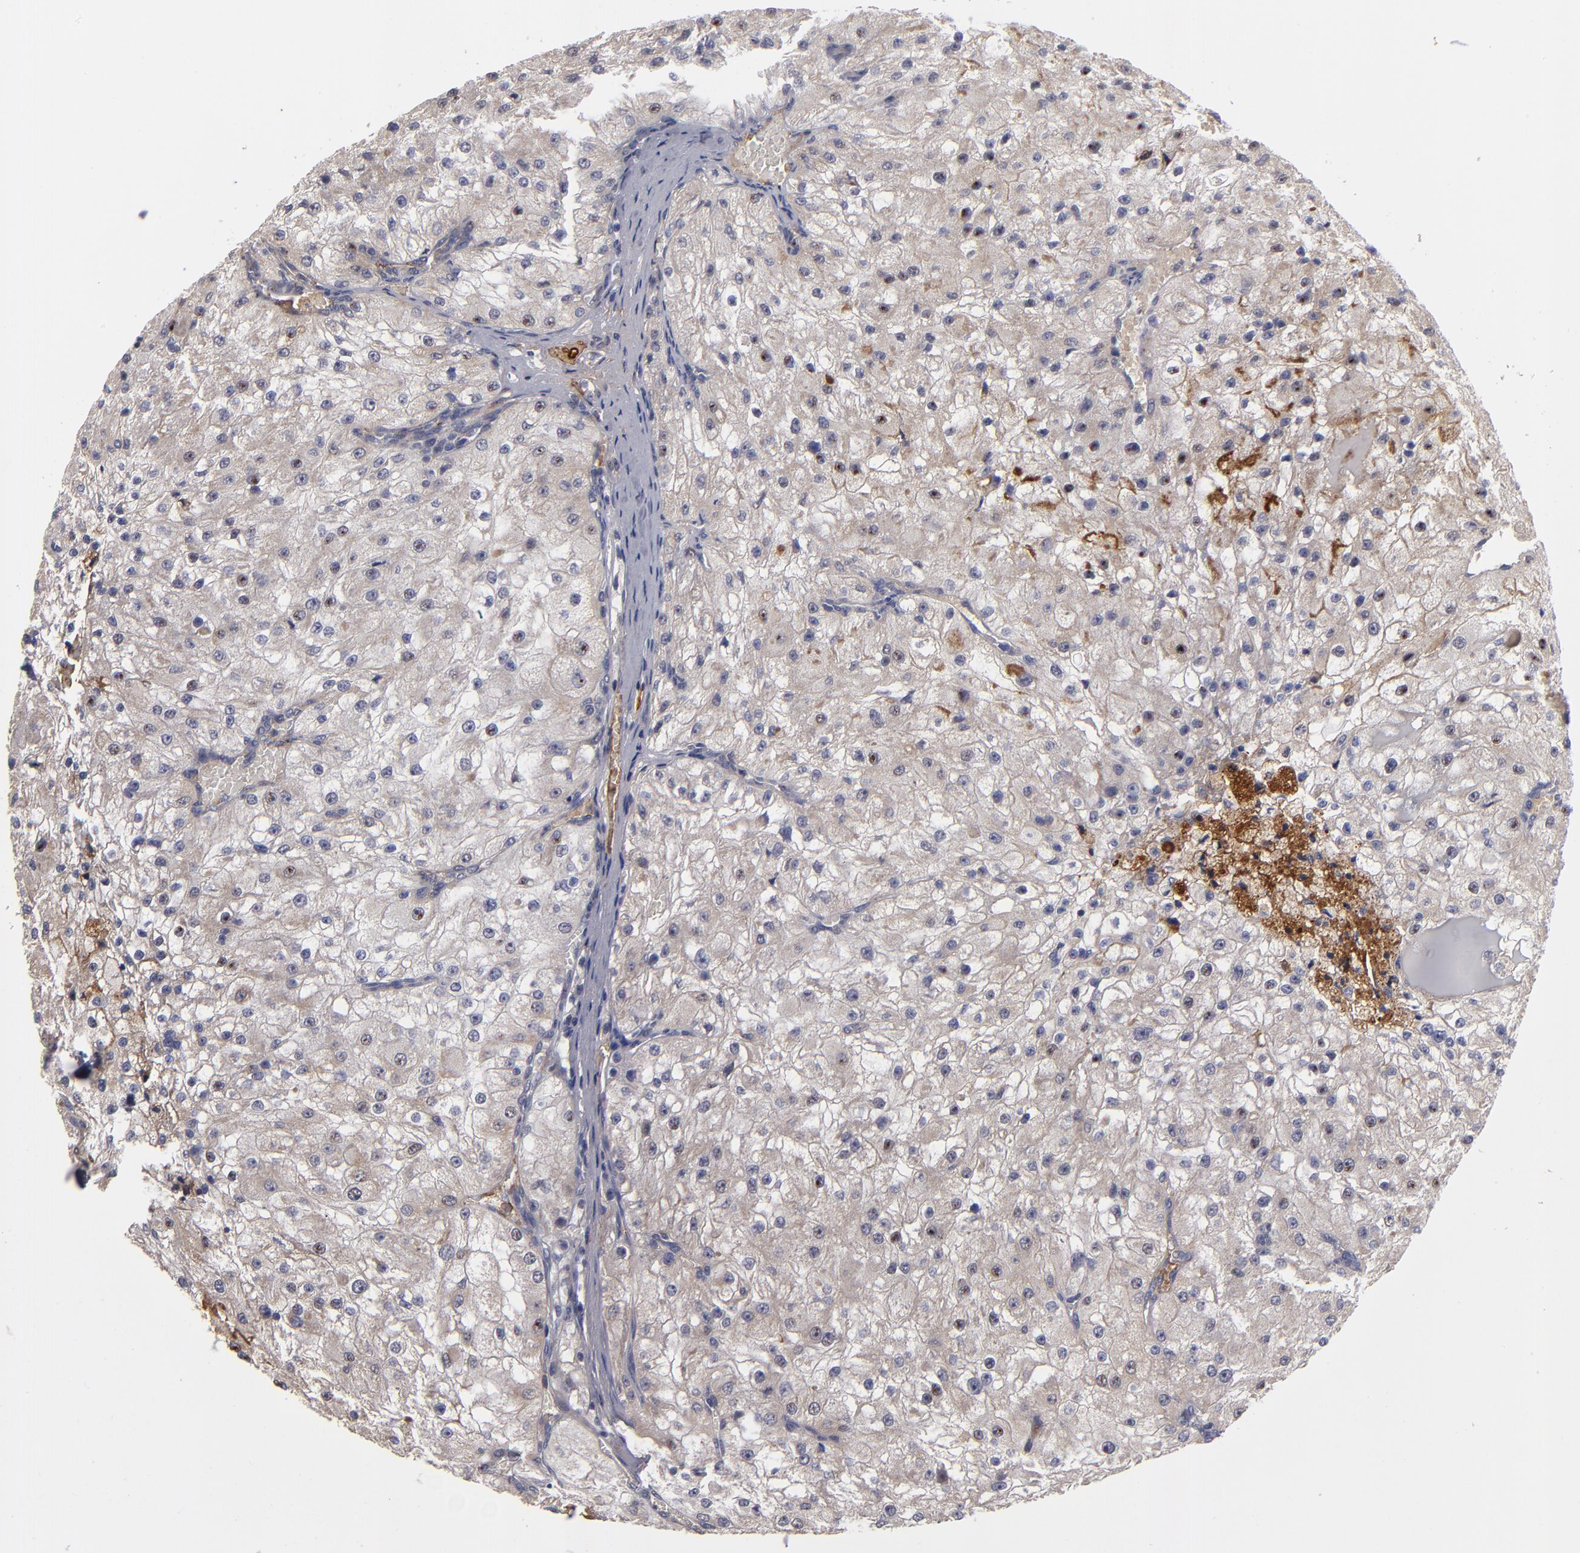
{"staining": {"intensity": "weak", "quantity": "25%-75%", "location": "cytoplasmic/membranous"}, "tissue": "renal cancer", "cell_type": "Tumor cells", "image_type": "cancer", "snomed": [{"axis": "morphology", "description": "Adenocarcinoma, NOS"}, {"axis": "topography", "description": "Kidney"}], "caption": "Immunohistochemical staining of renal adenocarcinoma reveals low levels of weak cytoplasmic/membranous protein expression in about 25%-75% of tumor cells. The protein of interest is shown in brown color, while the nuclei are stained blue.", "gene": "EXD2", "patient": {"sex": "female", "age": 74}}